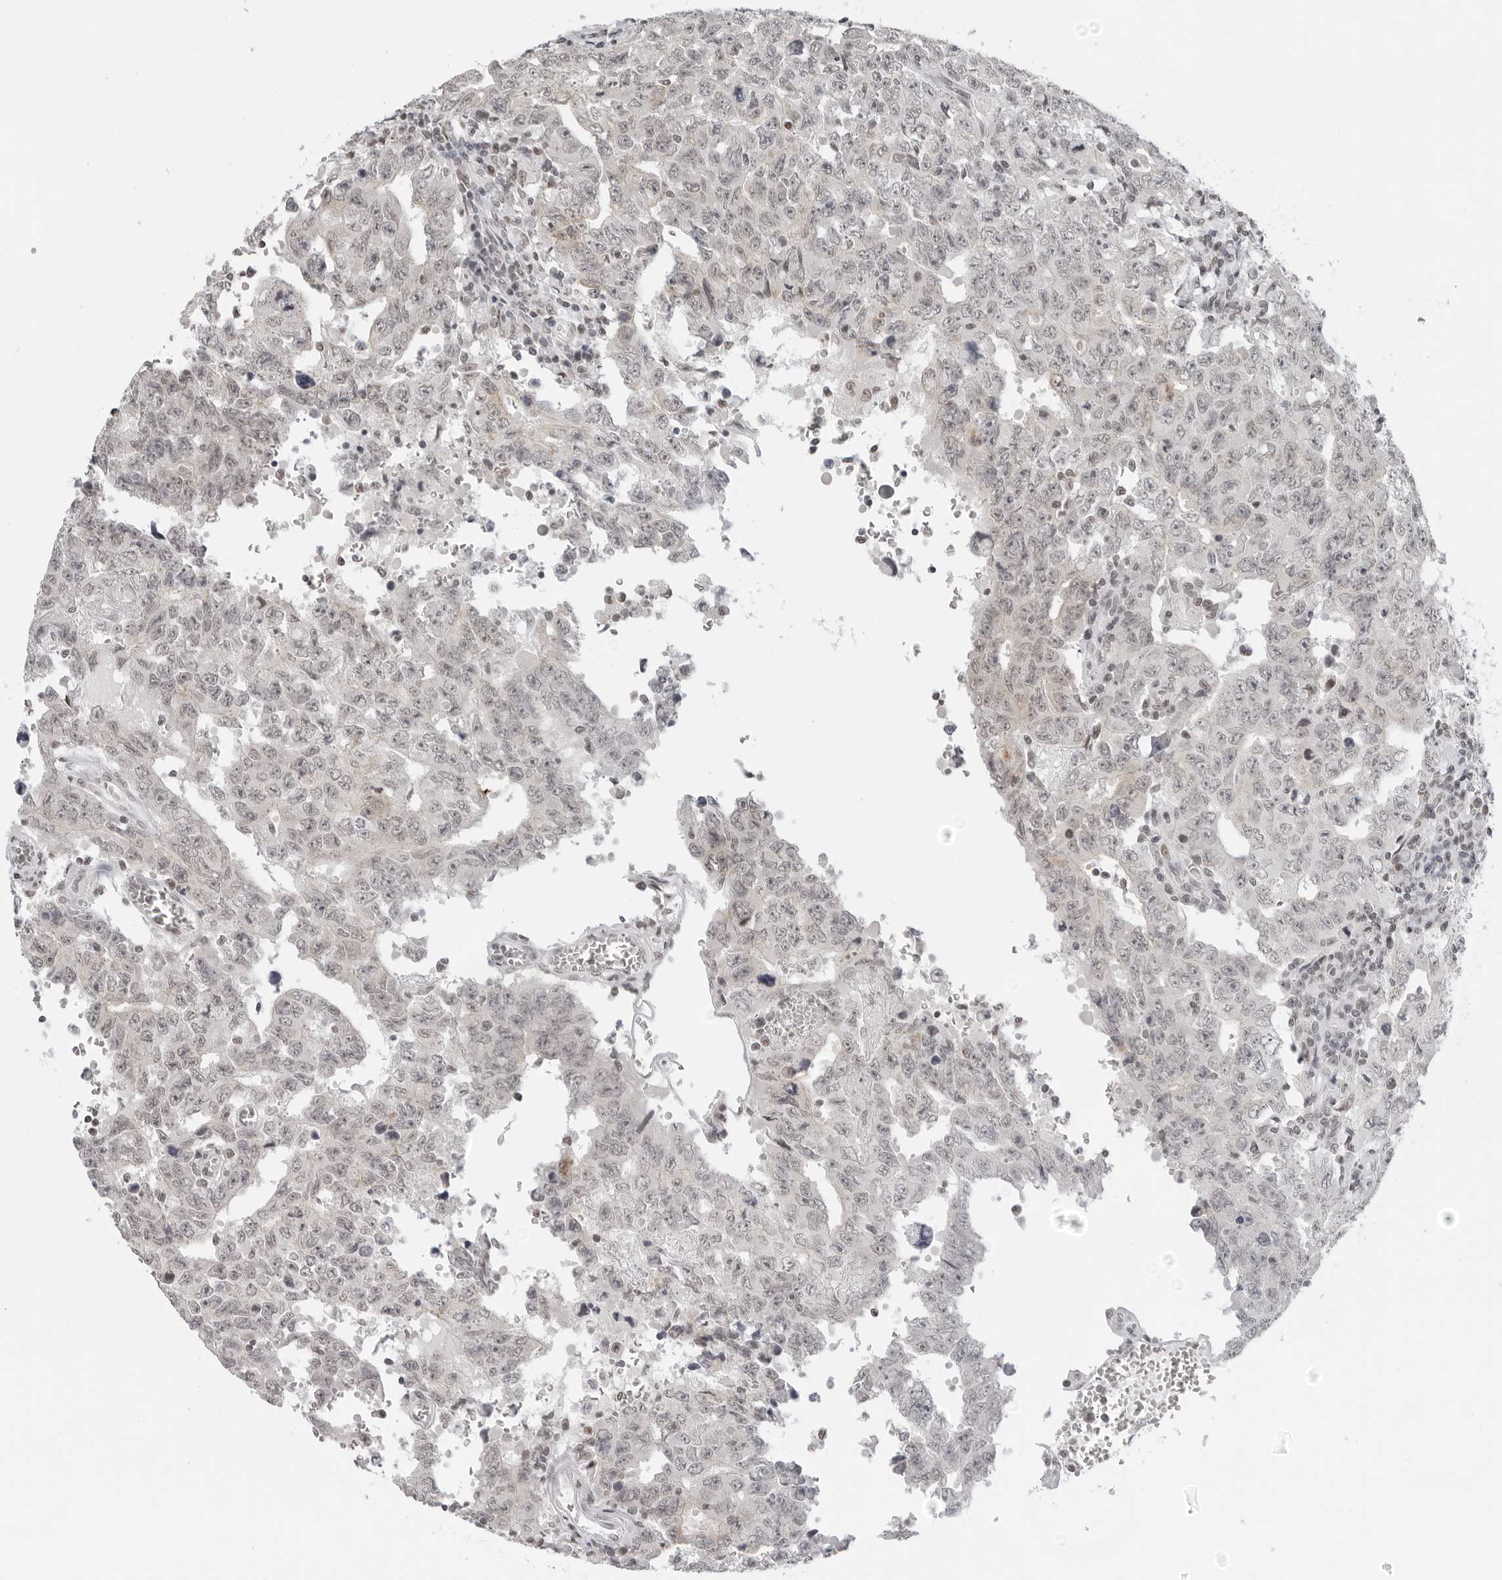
{"staining": {"intensity": "weak", "quantity": ">75%", "location": "nuclear"}, "tissue": "testis cancer", "cell_type": "Tumor cells", "image_type": "cancer", "snomed": [{"axis": "morphology", "description": "Carcinoma, Embryonal, NOS"}, {"axis": "topography", "description": "Testis"}], "caption": "Immunohistochemical staining of human testis cancer (embryonal carcinoma) reveals weak nuclear protein expression in approximately >75% of tumor cells.", "gene": "FLG2", "patient": {"sex": "male", "age": 26}}